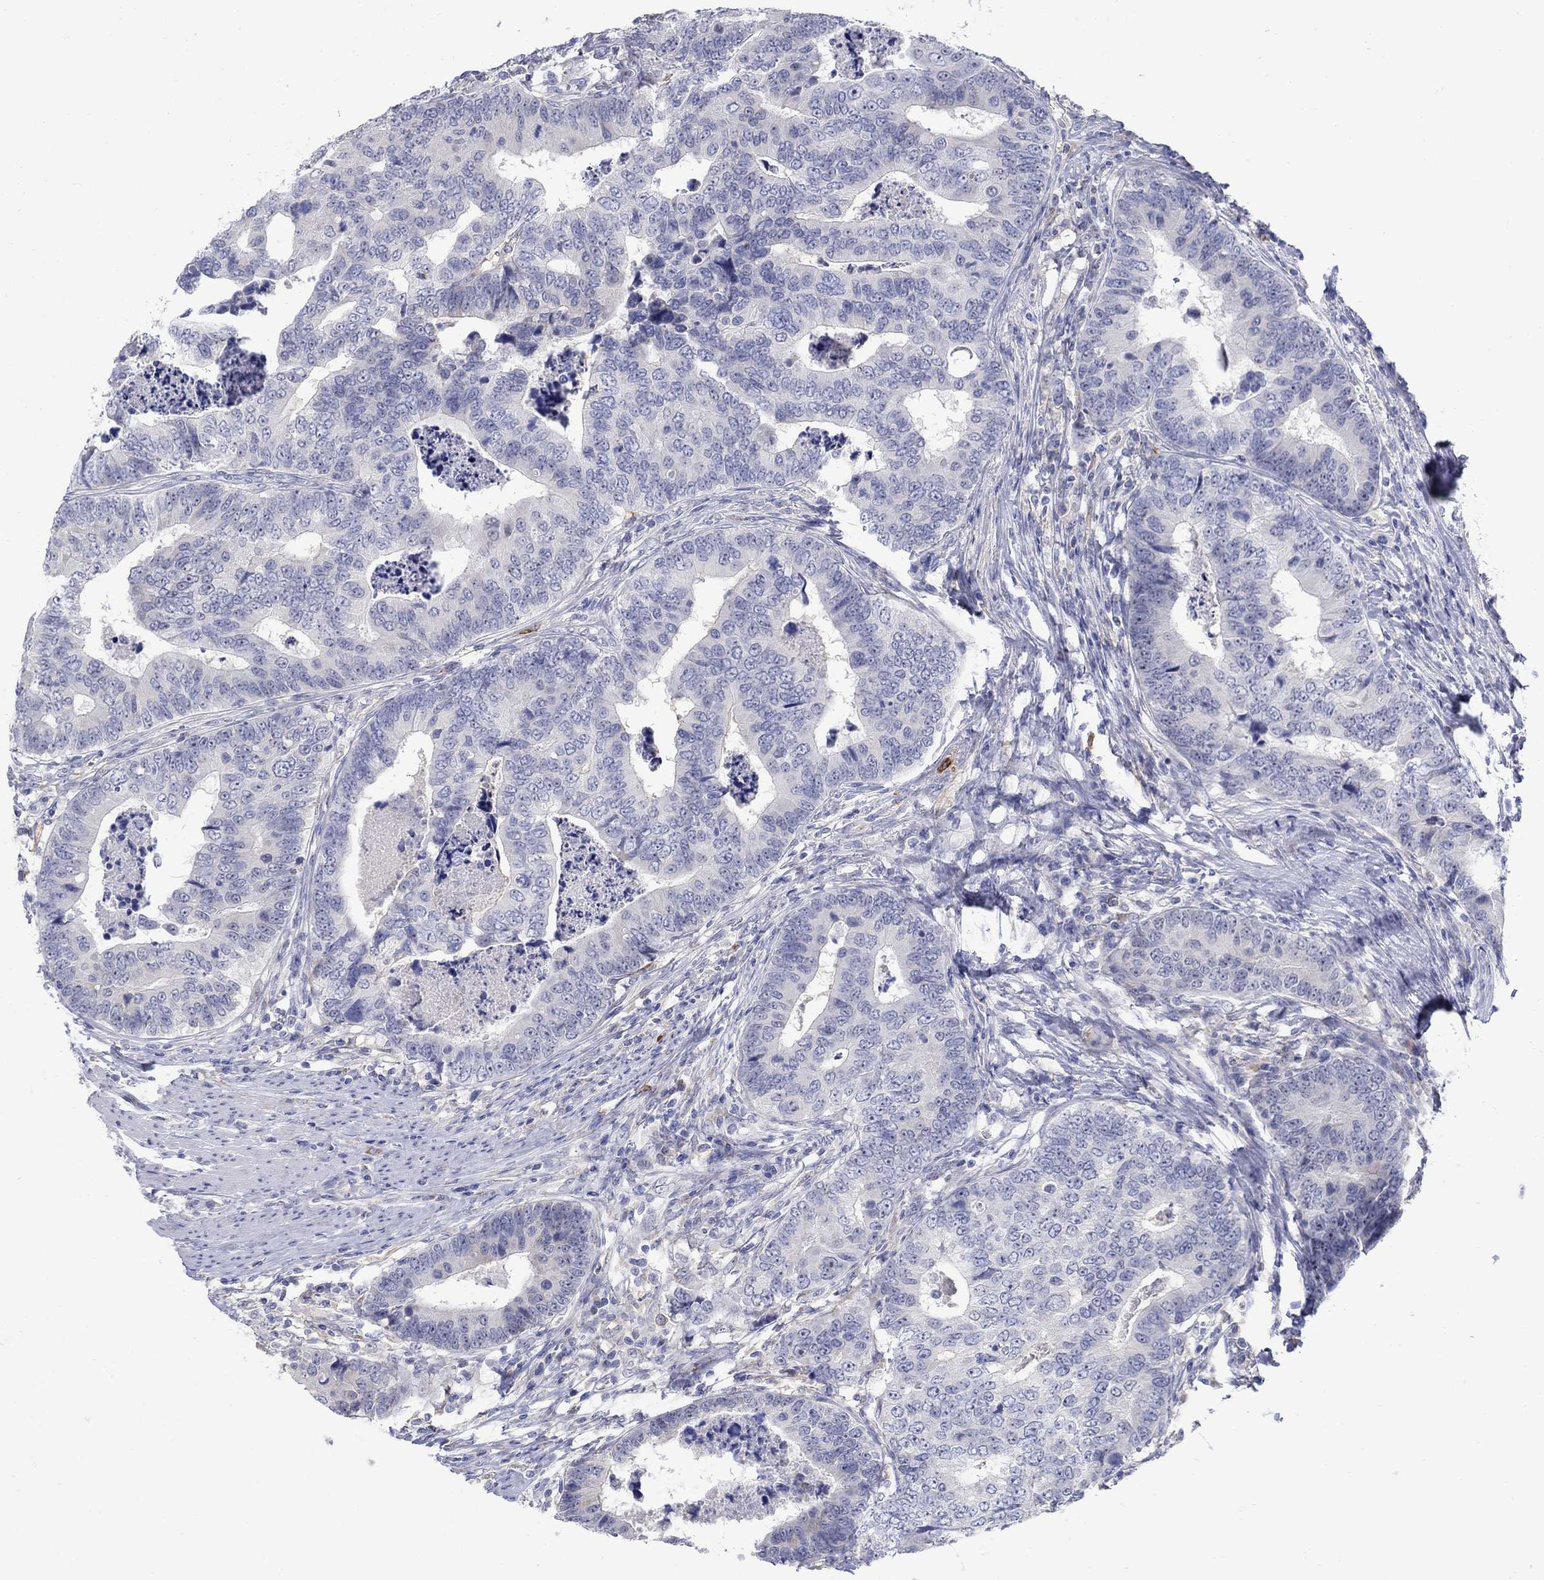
{"staining": {"intensity": "negative", "quantity": "none", "location": "none"}, "tissue": "colorectal cancer", "cell_type": "Tumor cells", "image_type": "cancer", "snomed": [{"axis": "morphology", "description": "Adenocarcinoma, NOS"}, {"axis": "topography", "description": "Colon"}], "caption": "Histopathology image shows no significant protein positivity in tumor cells of colorectal cancer. (Brightfield microscopy of DAB (3,3'-diaminobenzidine) immunohistochemistry at high magnification).", "gene": "REEP2", "patient": {"sex": "female", "age": 72}}